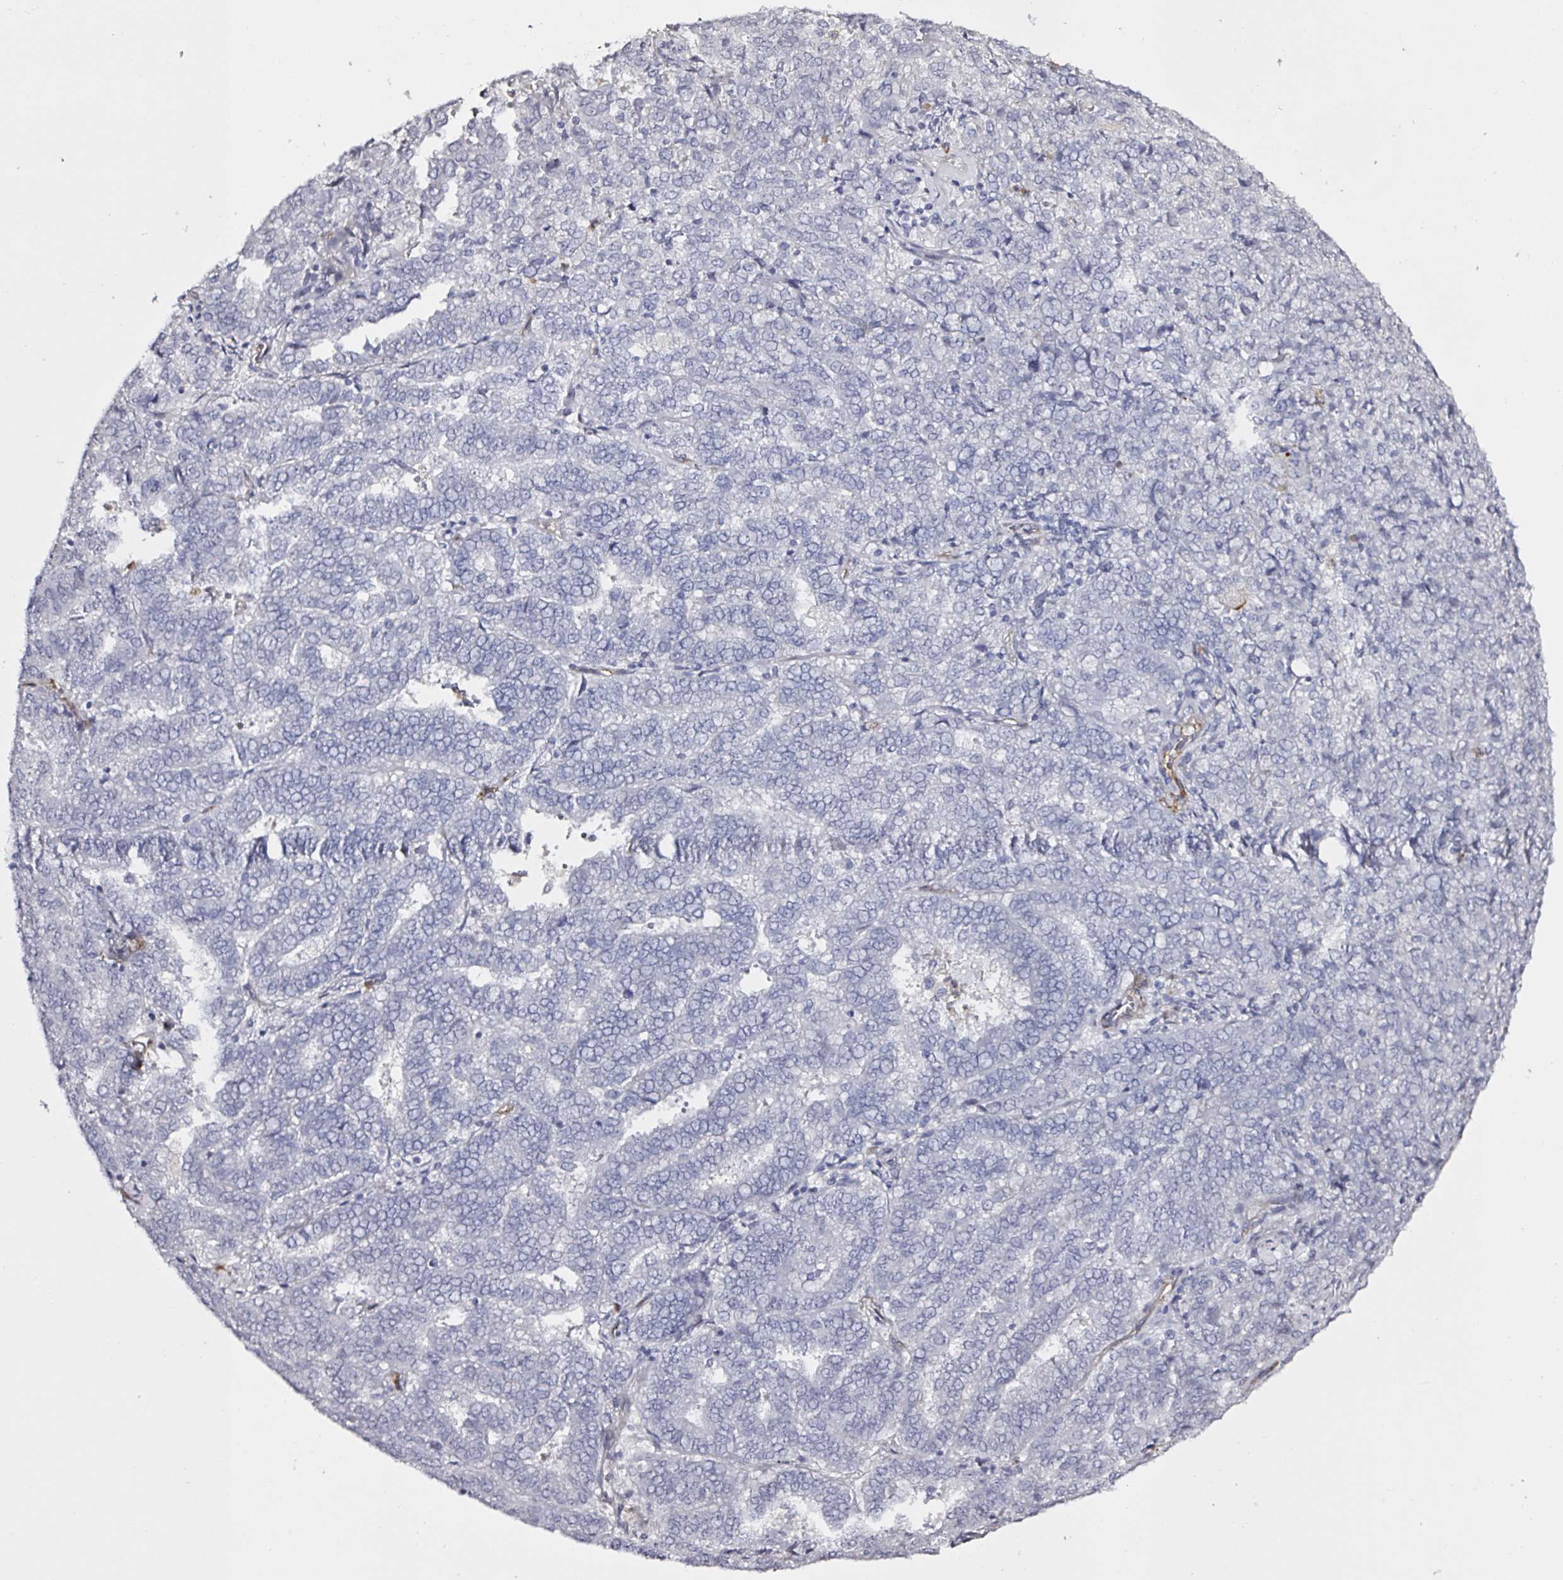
{"staining": {"intensity": "negative", "quantity": "none", "location": "none"}, "tissue": "endometrial cancer", "cell_type": "Tumor cells", "image_type": "cancer", "snomed": [{"axis": "morphology", "description": "Adenocarcinoma, NOS"}, {"axis": "topography", "description": "Endometrium"}], "caption": "DAB (3,3'-diaminobenzidine) immunohistochemical staining of human endometrial adenocarcinoma shows no significant staining in tumor cells. The staining was performed using DAB (3,3'-diaminobenzidine) to visualize the protein expression in brown, while the nuclei were stained in blue with hematoxylin (Magnification: 20x).", "gene": "ACSBG2", "patient": {"sex": "female", "age": 72}}